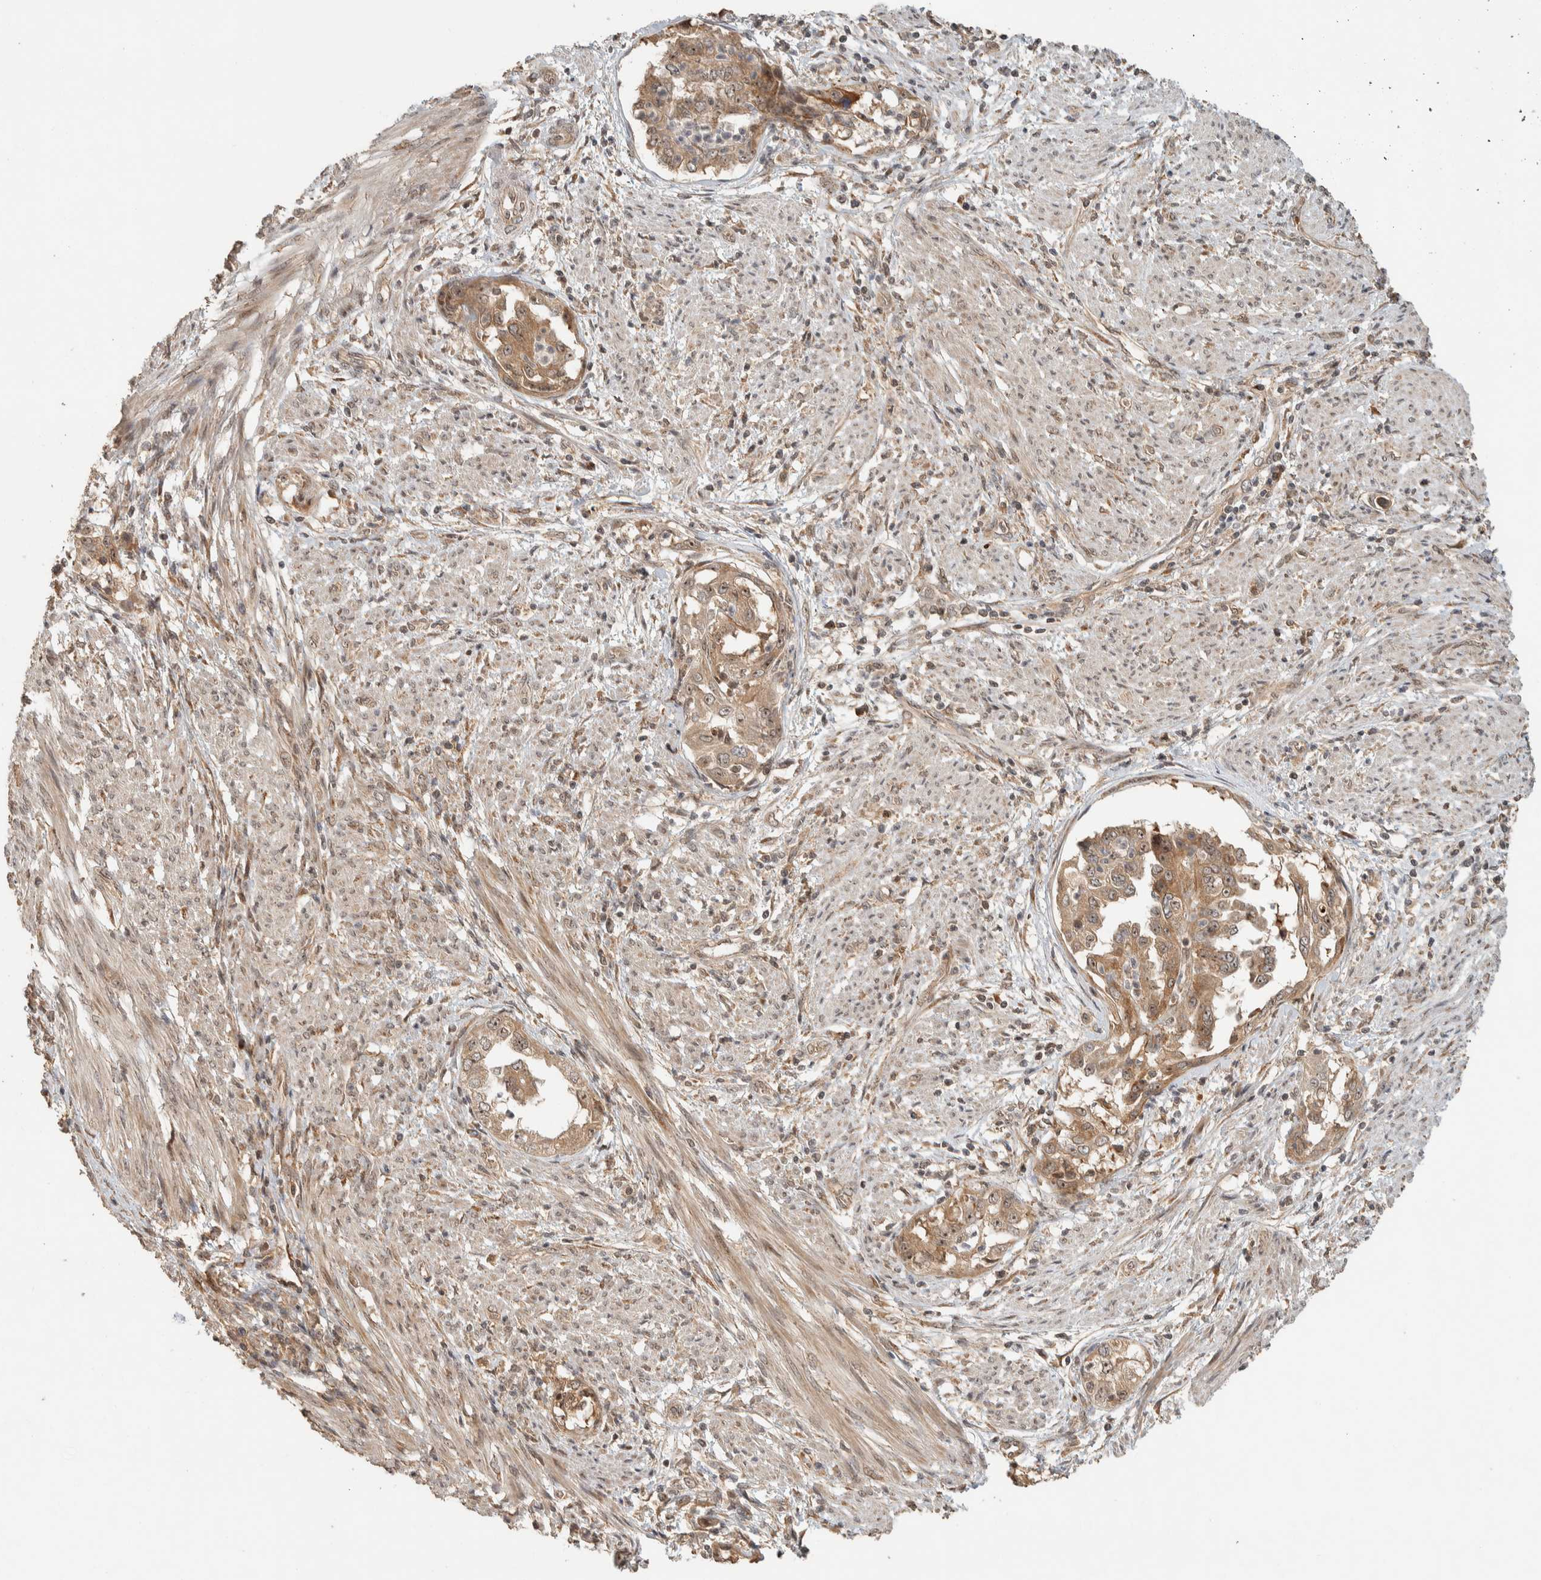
{"staining": {"intensity": "moderate", "quantity": ">75%", "location": "cytoplasmic/membranous,nuclear"}, "tissue": "endometrial cancer", "cell_type": "Tumor cells", "image_type": "cancer", "snomed": [{"axis": "morphology", "description": "Adenocarcinoma, NOS"}, {"axis": "topography", "description": "Endometrium"}], "caption": "The photomicrograph demonstrates immunohistochemical staining of endometrial cancer. There is moderate cytoplasmic/membranous and nuclear expression is present in approximately >75% of tumor cells.", "gene": "ZBTB2", "patient": {"sex": "female", "age": 85}}